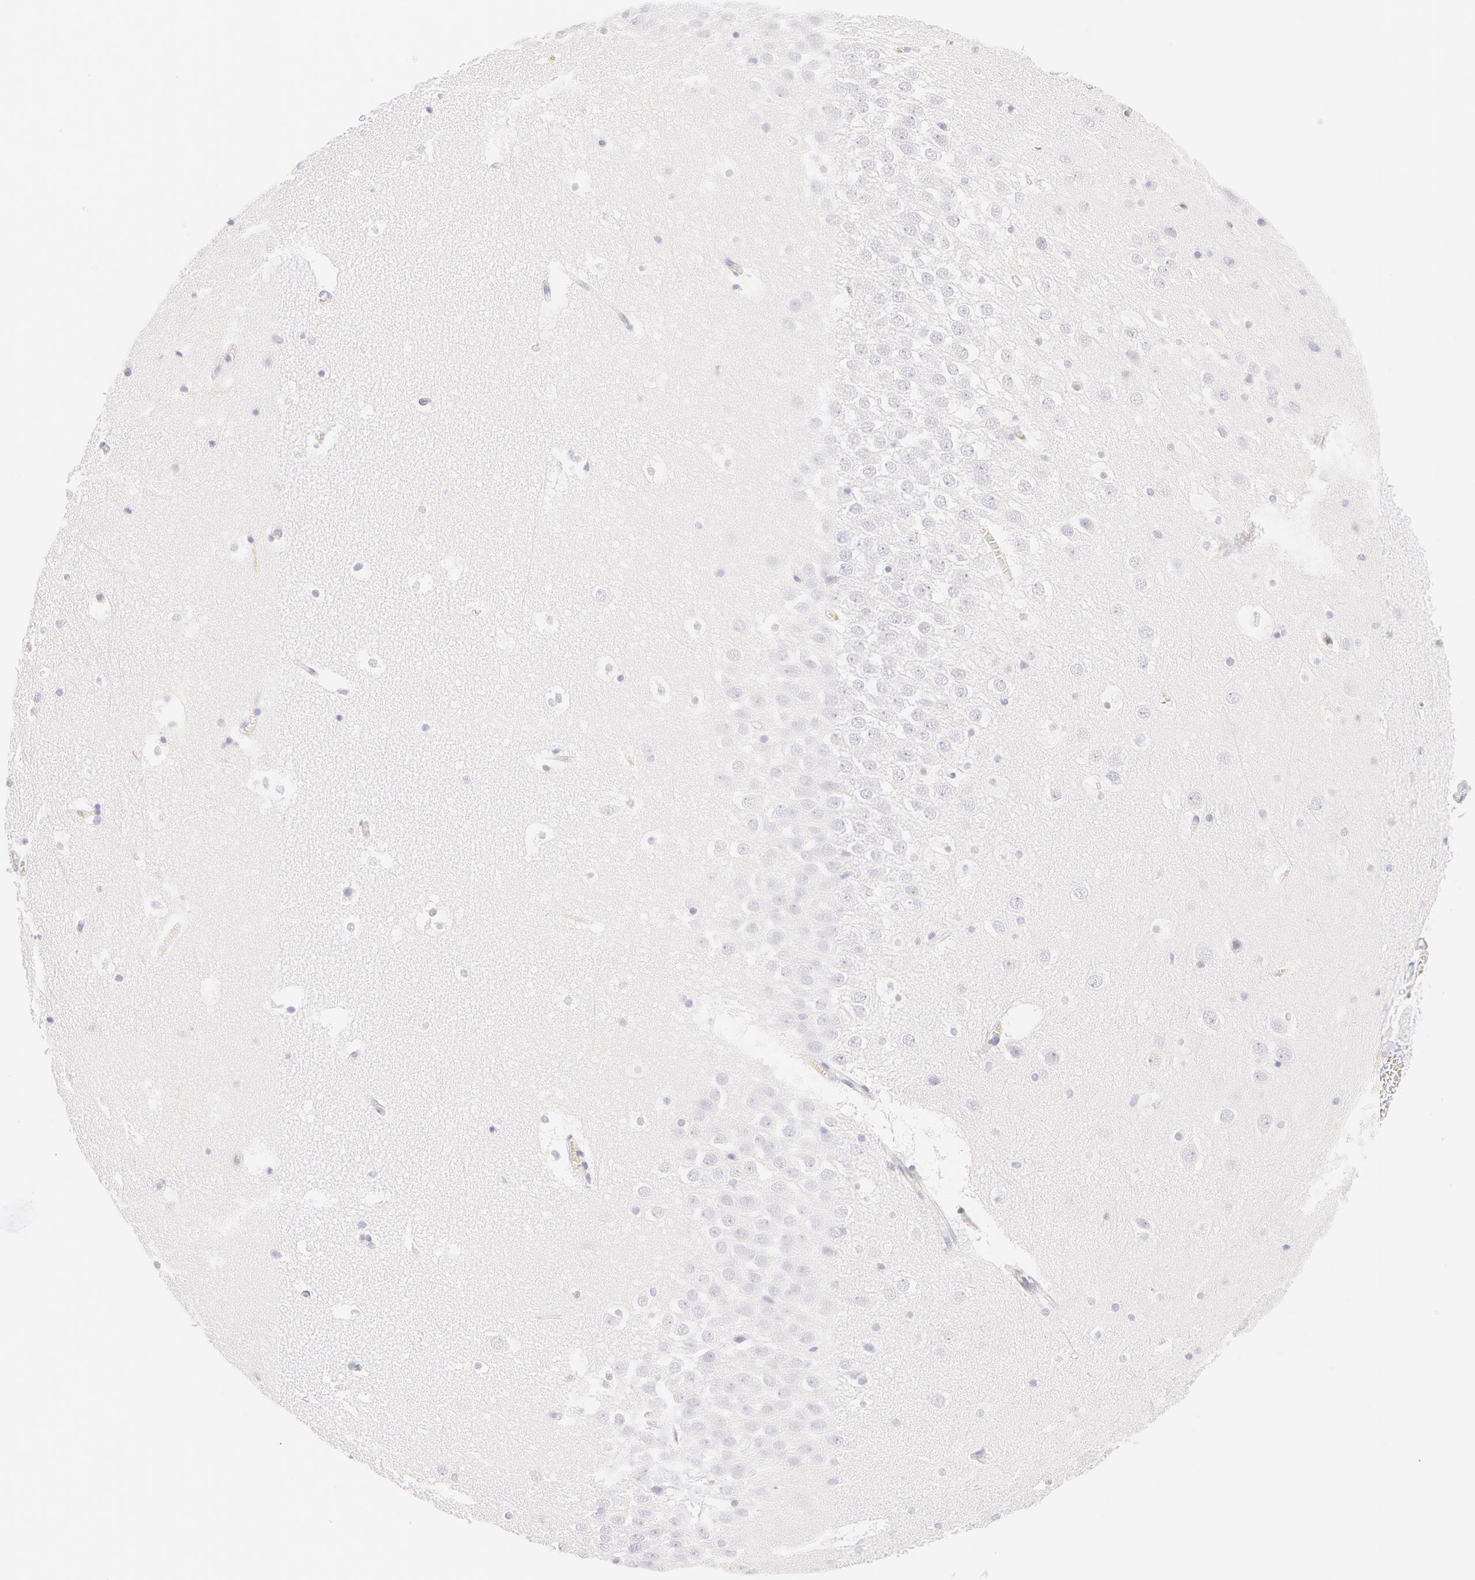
{"staining": {"intensity": "negative", "quantity": "none", "location": "none"}, "tissue": "hippocampus", "cell_type": "Glial cells", "image_type": "normal", "snomed": [{"axis": "morphology", "description": "Normal tissue, NOS"}, {"axis": "topography", "description": "Hippocampus"}], "caption": "This photomicrograph is of unremarkable hippocampus stained with immunohistochemistry to label a protein in brown with the nuclei are counter-stained blue. There is no staining in glial cells. Nuclei are stained in blue.", "gene": "KRT8", "patient": {"sex": "male", "age": 45}}